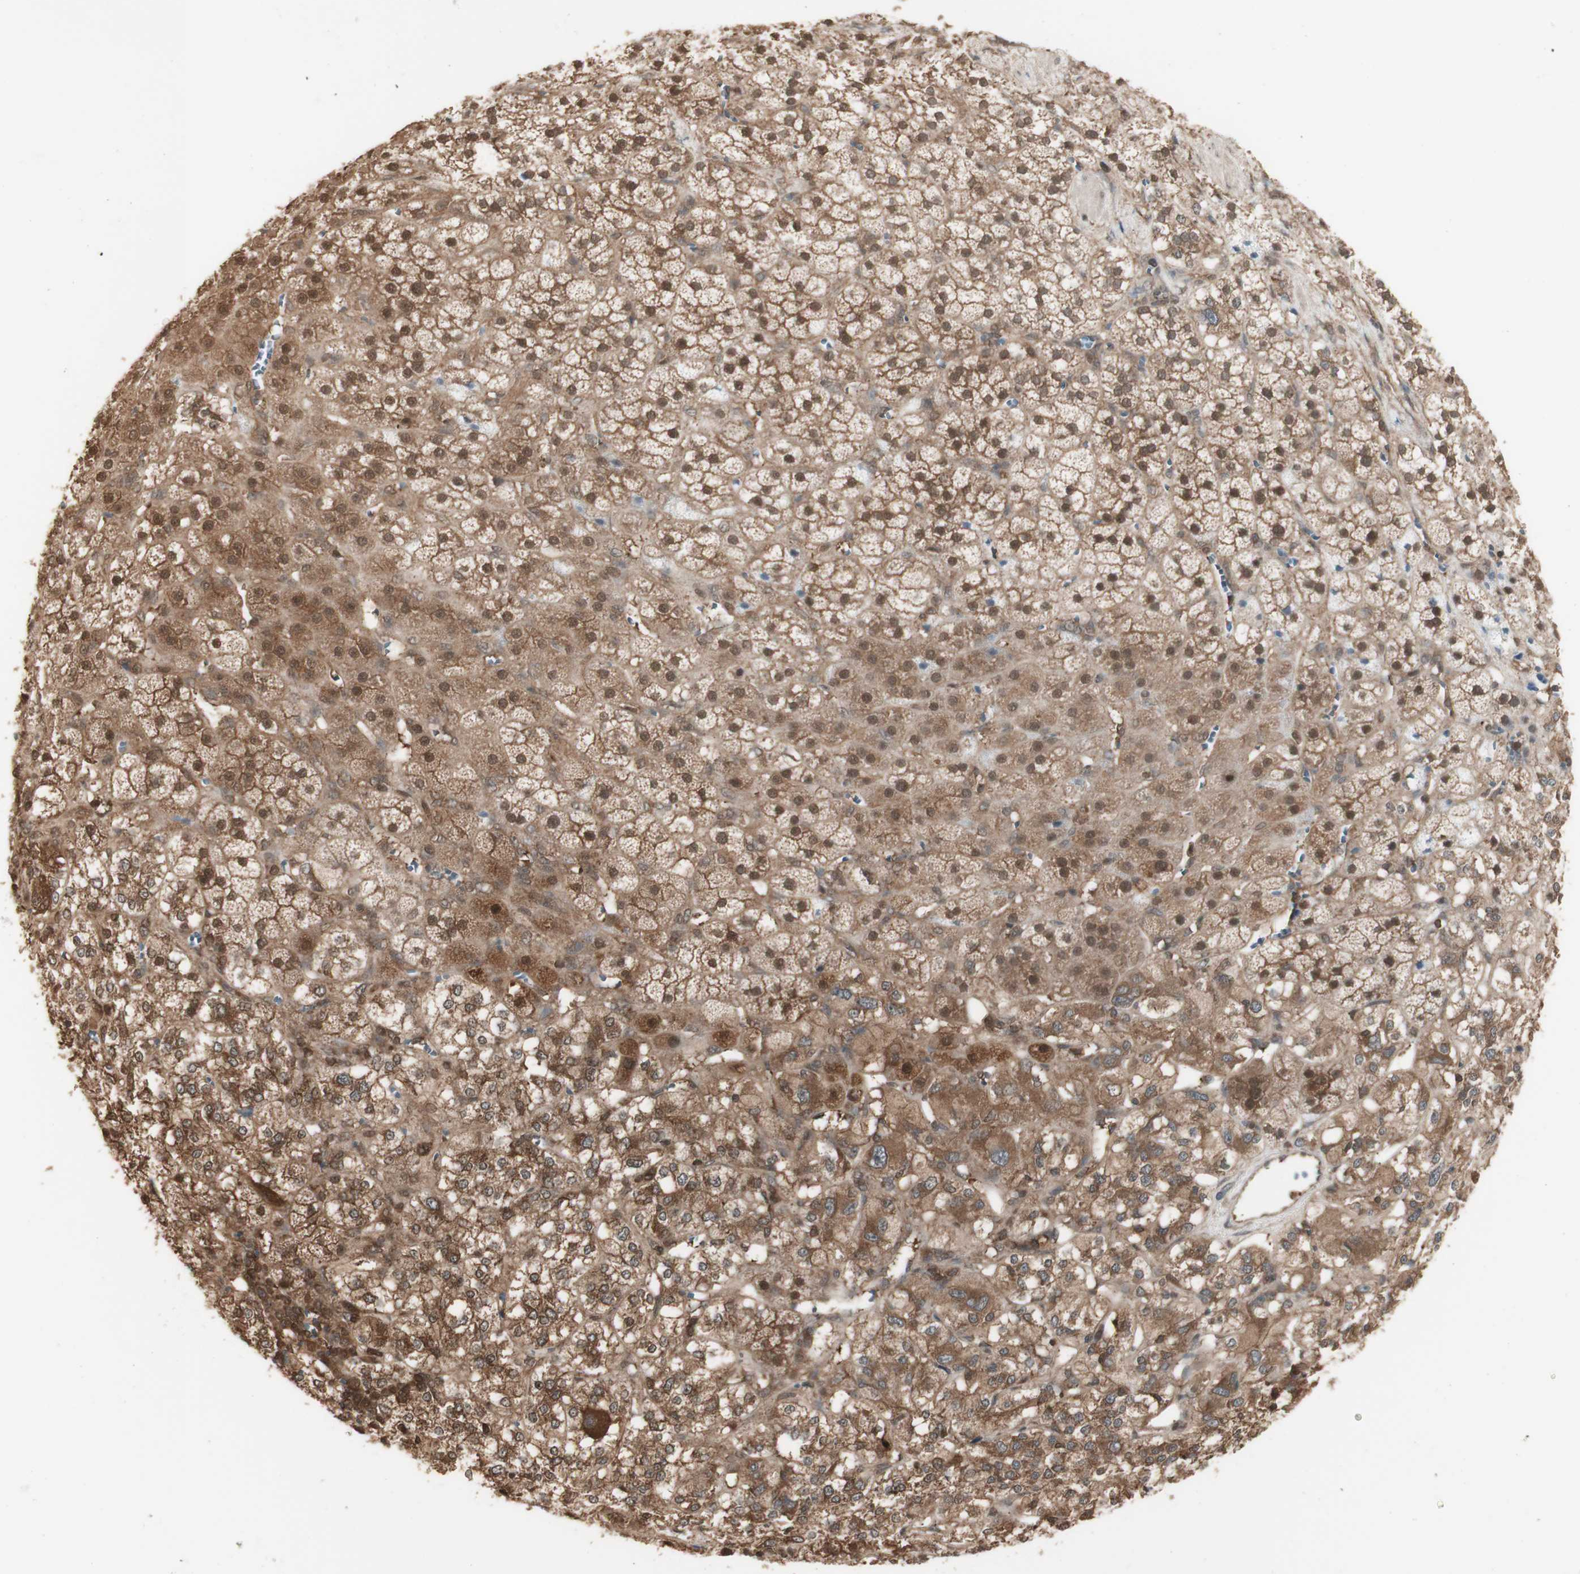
{"staining": {"intensity": "moderate", "quantity": ">75%", "location": "cytoplasmic/membranous,nuclear"}, "tissue": "adrenal gland", "cell_type": "Glandular cells", "image_type": "normal", "snomed": [{"axis": "morphology", "description": "Normal tissue, NOS"}, {"axis": "topography", "description": "Adrenal gland"}], "caption": "Immunohistochemistry histopathology image of benign human adrenal gland stained for a protein (brown), which displays medium levels of moderate cytoplasmic/membranous,nuclear positivity in about >75% of glandular cells.", "gene": "YWHAB", "patient": {"sex": "male", "age": 56}}